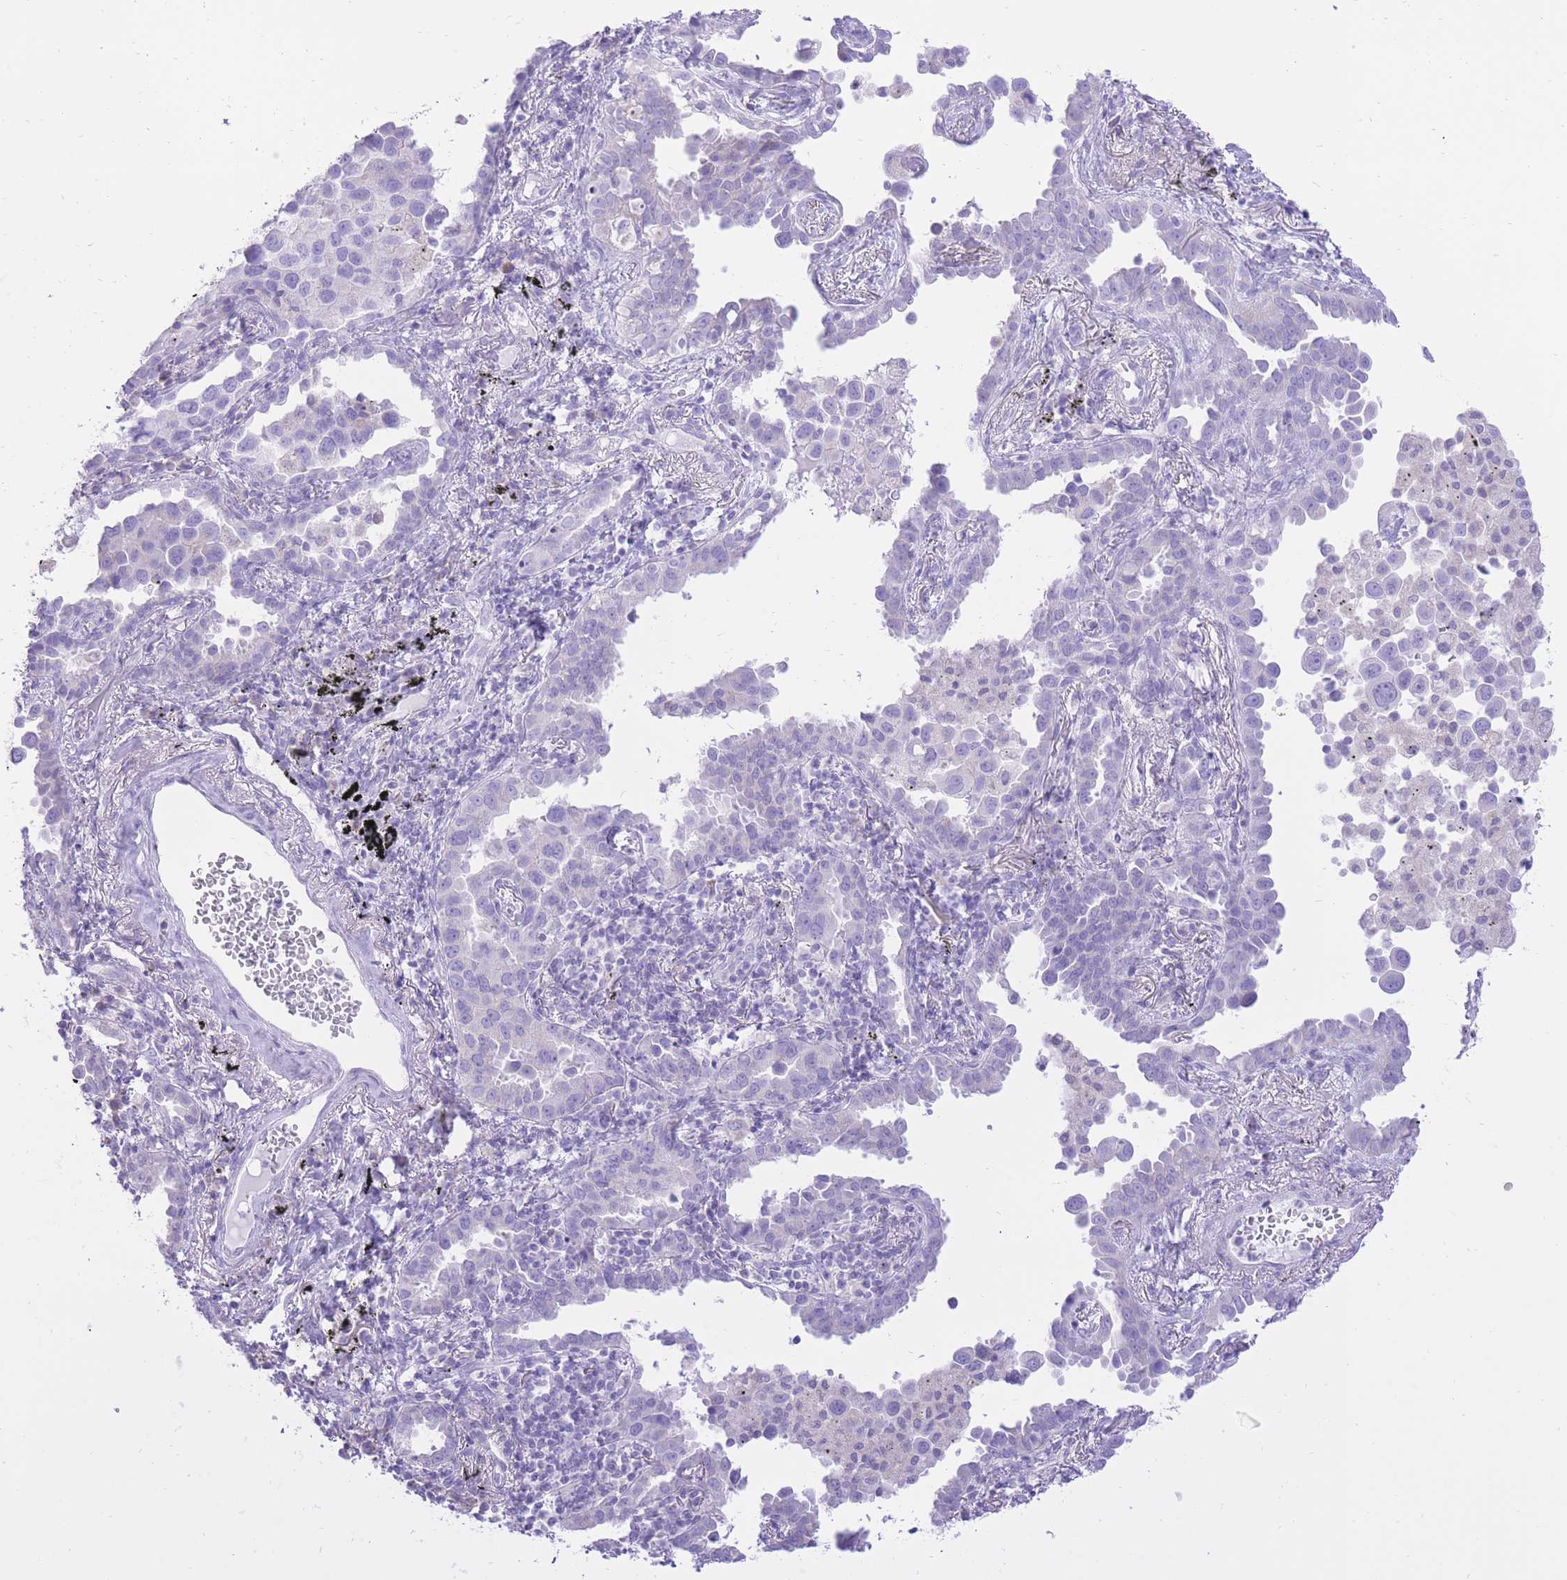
{"staining": {"intensity": "negative", "quantity": "none", "location": "none"}, "tissue": "lung cancer", "cell_type": "Tumor cells", "image_type": "cancer", "snomed": [{"axis": "morphology", "description": "Adenocarcinoma, NOS"}, {"axis": "topography", "description": "Lung"}], "caption": "A micrograph of human lung cancer is negative for staining in tumor cells.", "gene": "SLC4A4", "patient": {"sex": "male", "age": 67}}